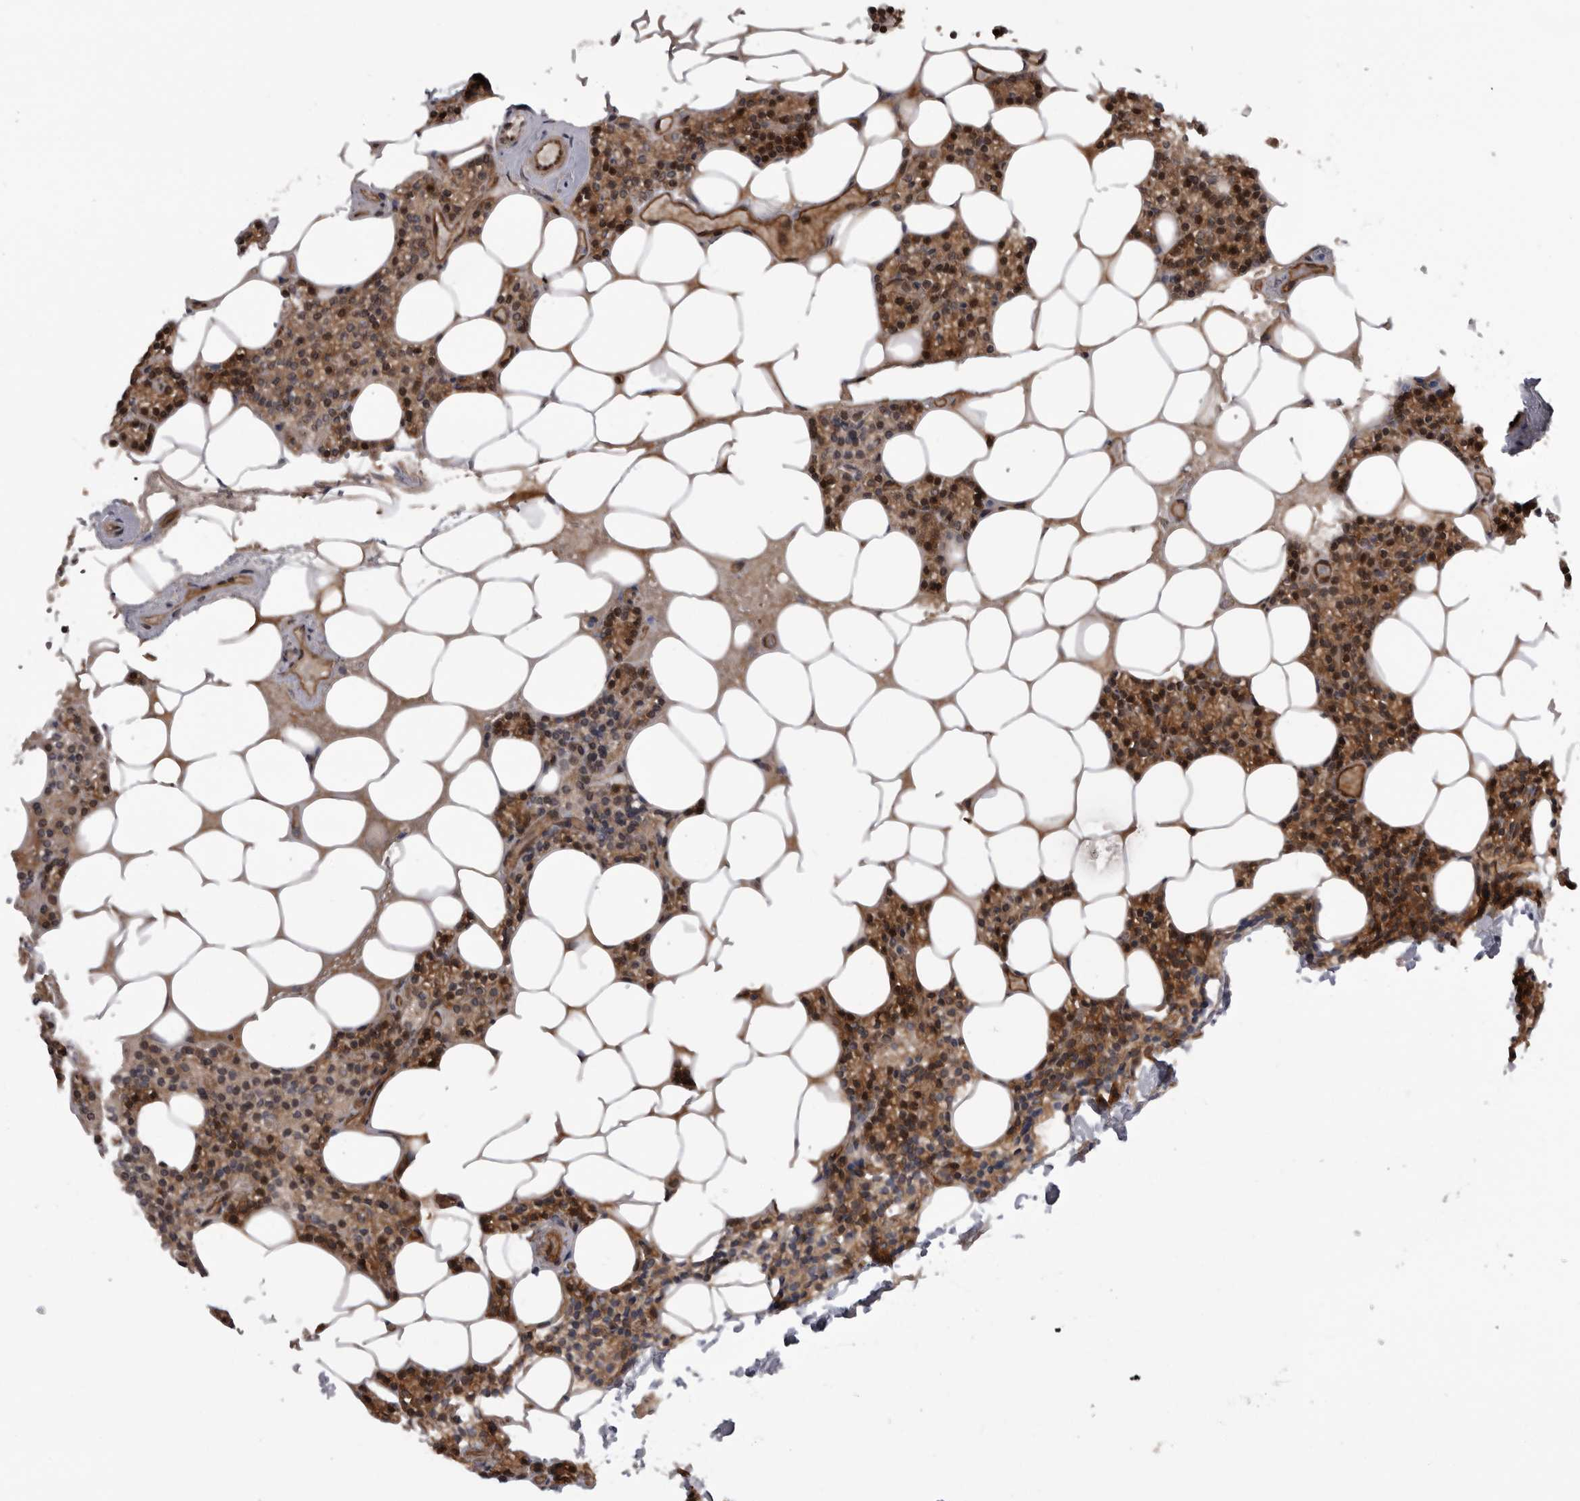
{"staining": {"intensity": "moderate", "quantity": ">75%", "location": "cytoplasmic/membranous,nuclear"}, "tissue": "parathyroid gland", "cell_type": "Glandular cells", "image_type": "normal", "snomed": [{"axis": "morphology", "description": "Normal tissue, NOS"}, {"axis": "topography", "description": "Parathyroid gland"}], "caption": "Glandular cells display moderate cytoplasmic/membranous,nuclear positivity in approximately >75% of cells in benign parathyroid gland.", "gene": "RAB3GAP2", "patient": {"sex": "male", "age": 75}}